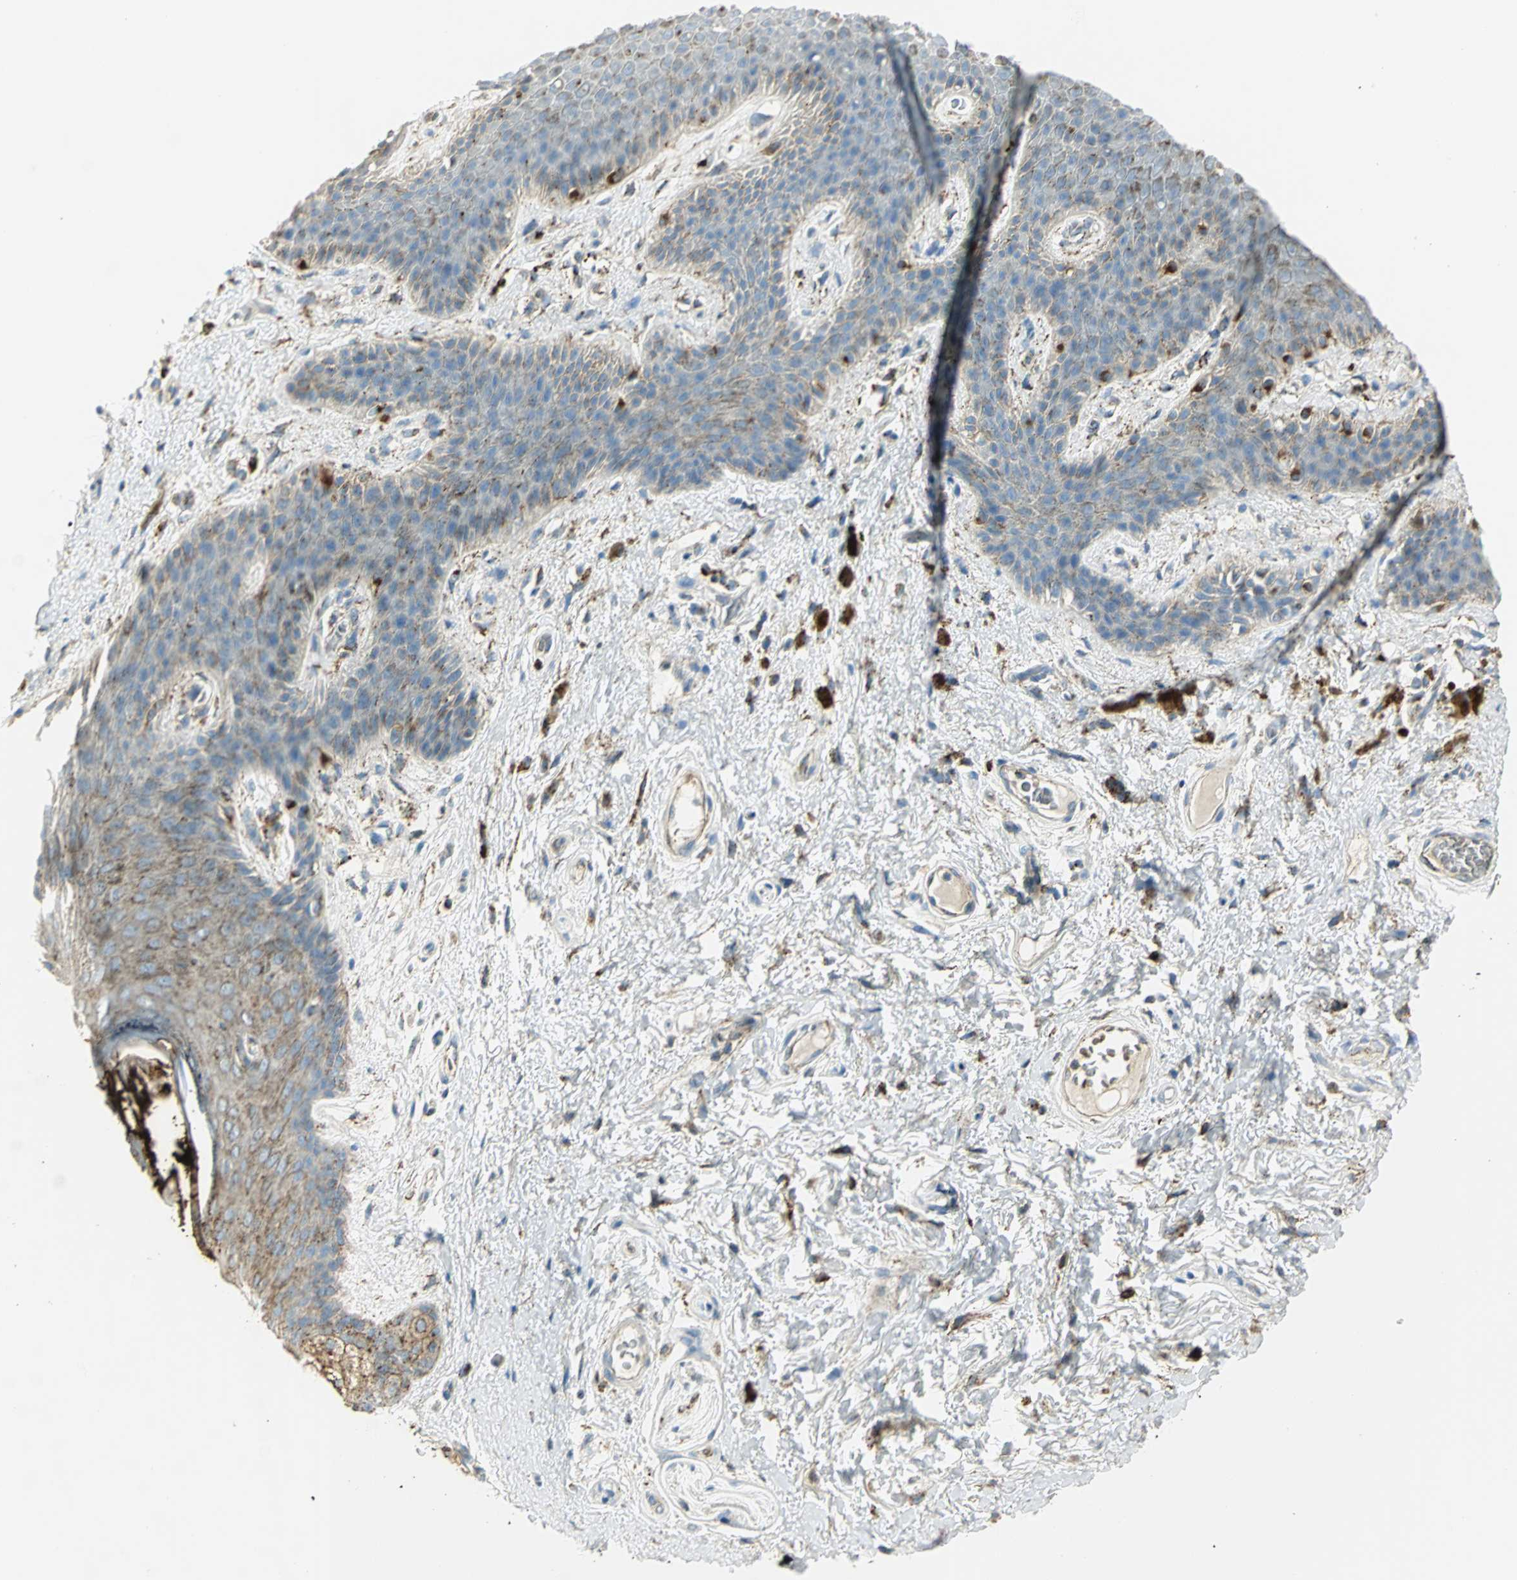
{"staining": {"intensity": "moderate", "quantity": "<25%", "location": "cytoplasmic/membranous"}, "tissue": "skin", "cell_type": "Epidermal cells", "image_type": "normal", "snomed": [{"axis": "morphology", "description": "Normal tissue, NOS"}, {"axis": "topography", "description": "Anal"}], "caption": "Immunohistochemical staining of unremarkable human skin exhibits <25% levels of moderate cytoplasmic/membranous protein positivity in about <25% of epidermal cells.", "gene": "ARSA", "patient": {"sex": "female", "age": 46}}